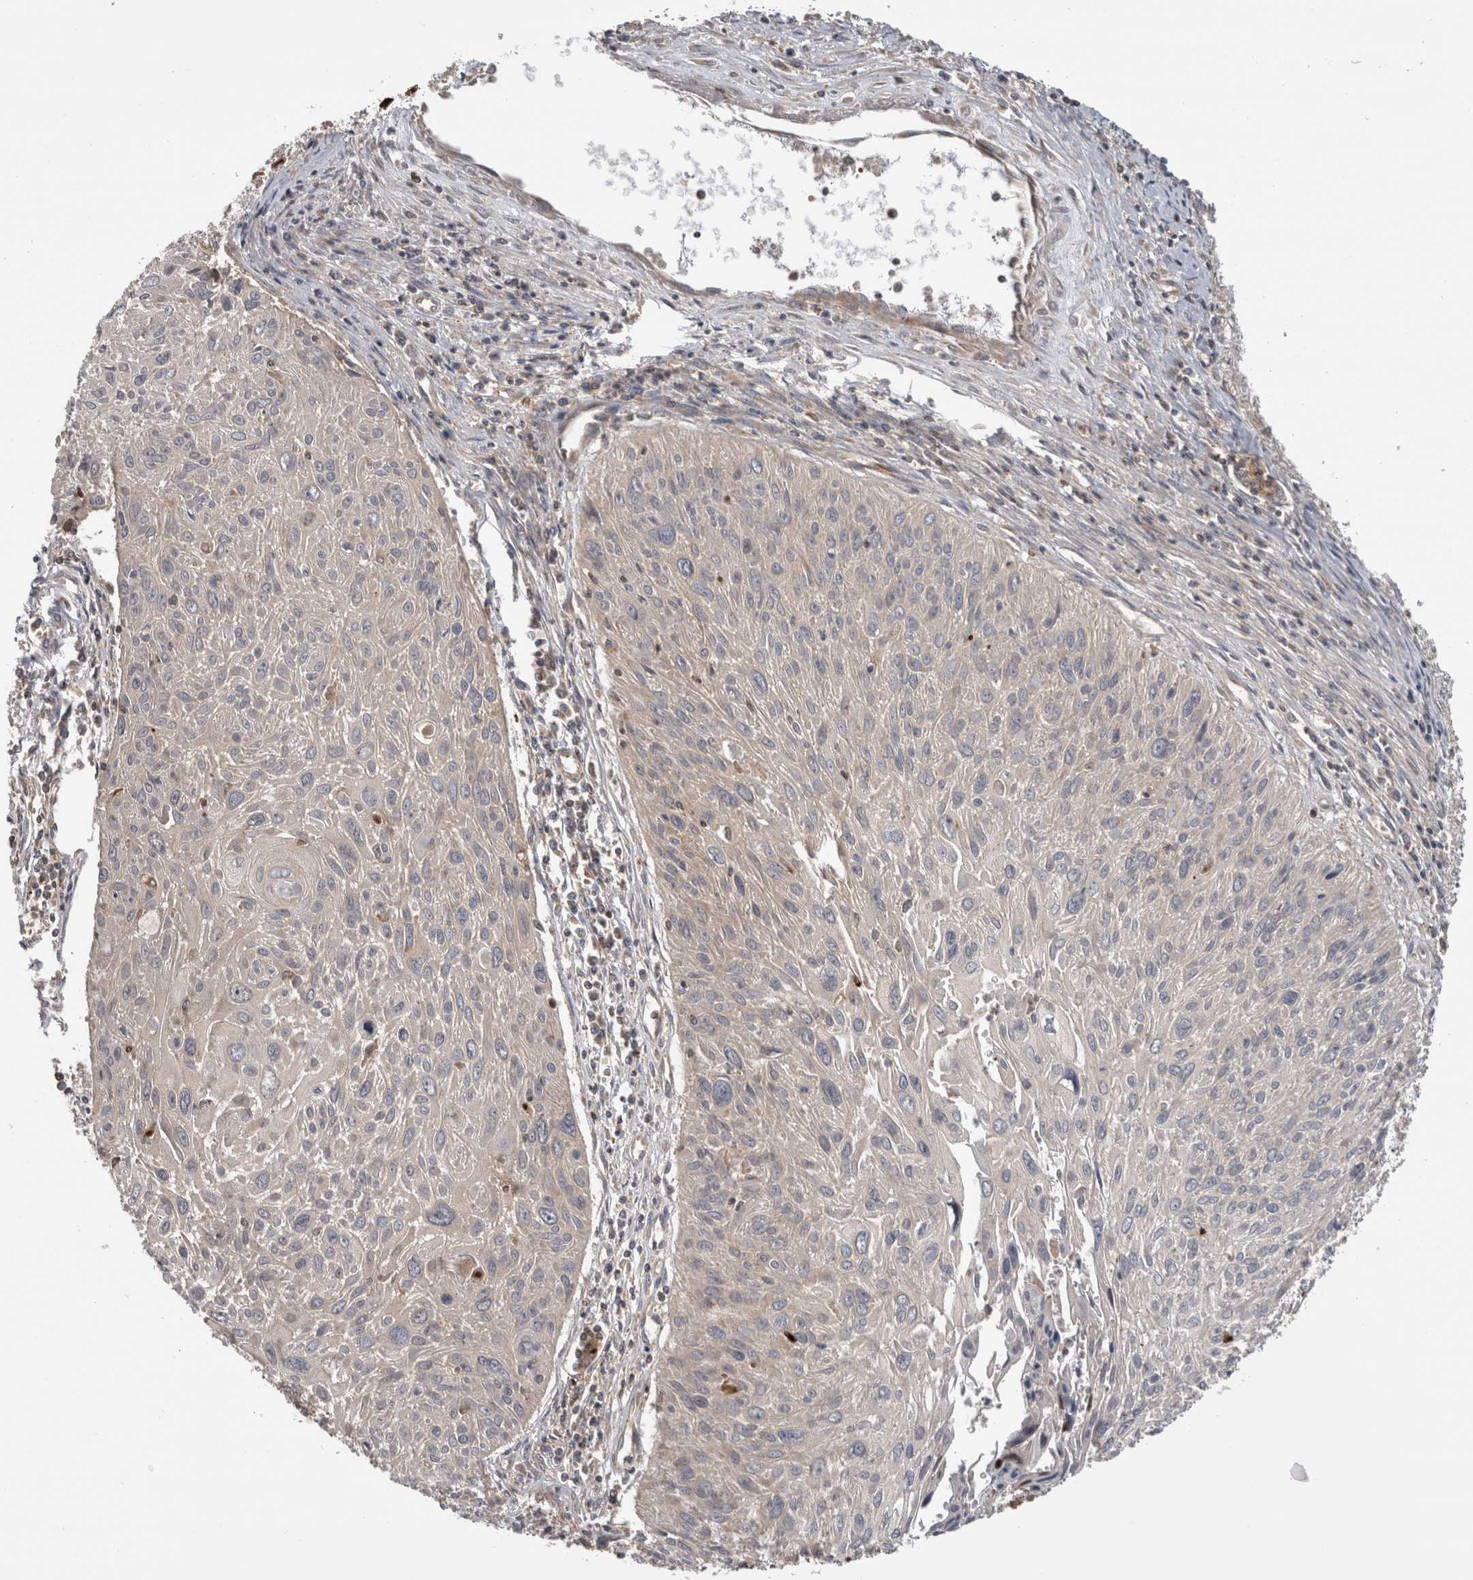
{"staining": {"intensity": "weak", "quantity": "<25%", "location": "cytoplasmic/membranous"}, "tissue": "cervical cancer", "cell_type": "Tumor cells", "image_type": "cancer", "snomed": [{"axis": "morphology", "description": "Squamous cell carcinoma, NOS"}, {"axis": "topography", "description": "Cervix"}], "caption": "Tumor cells are negative for protein expression in human squamous cell carcinoma (cervical).", "gene": "GRIK2", "patient": {"sex": "female", "age": 51}}